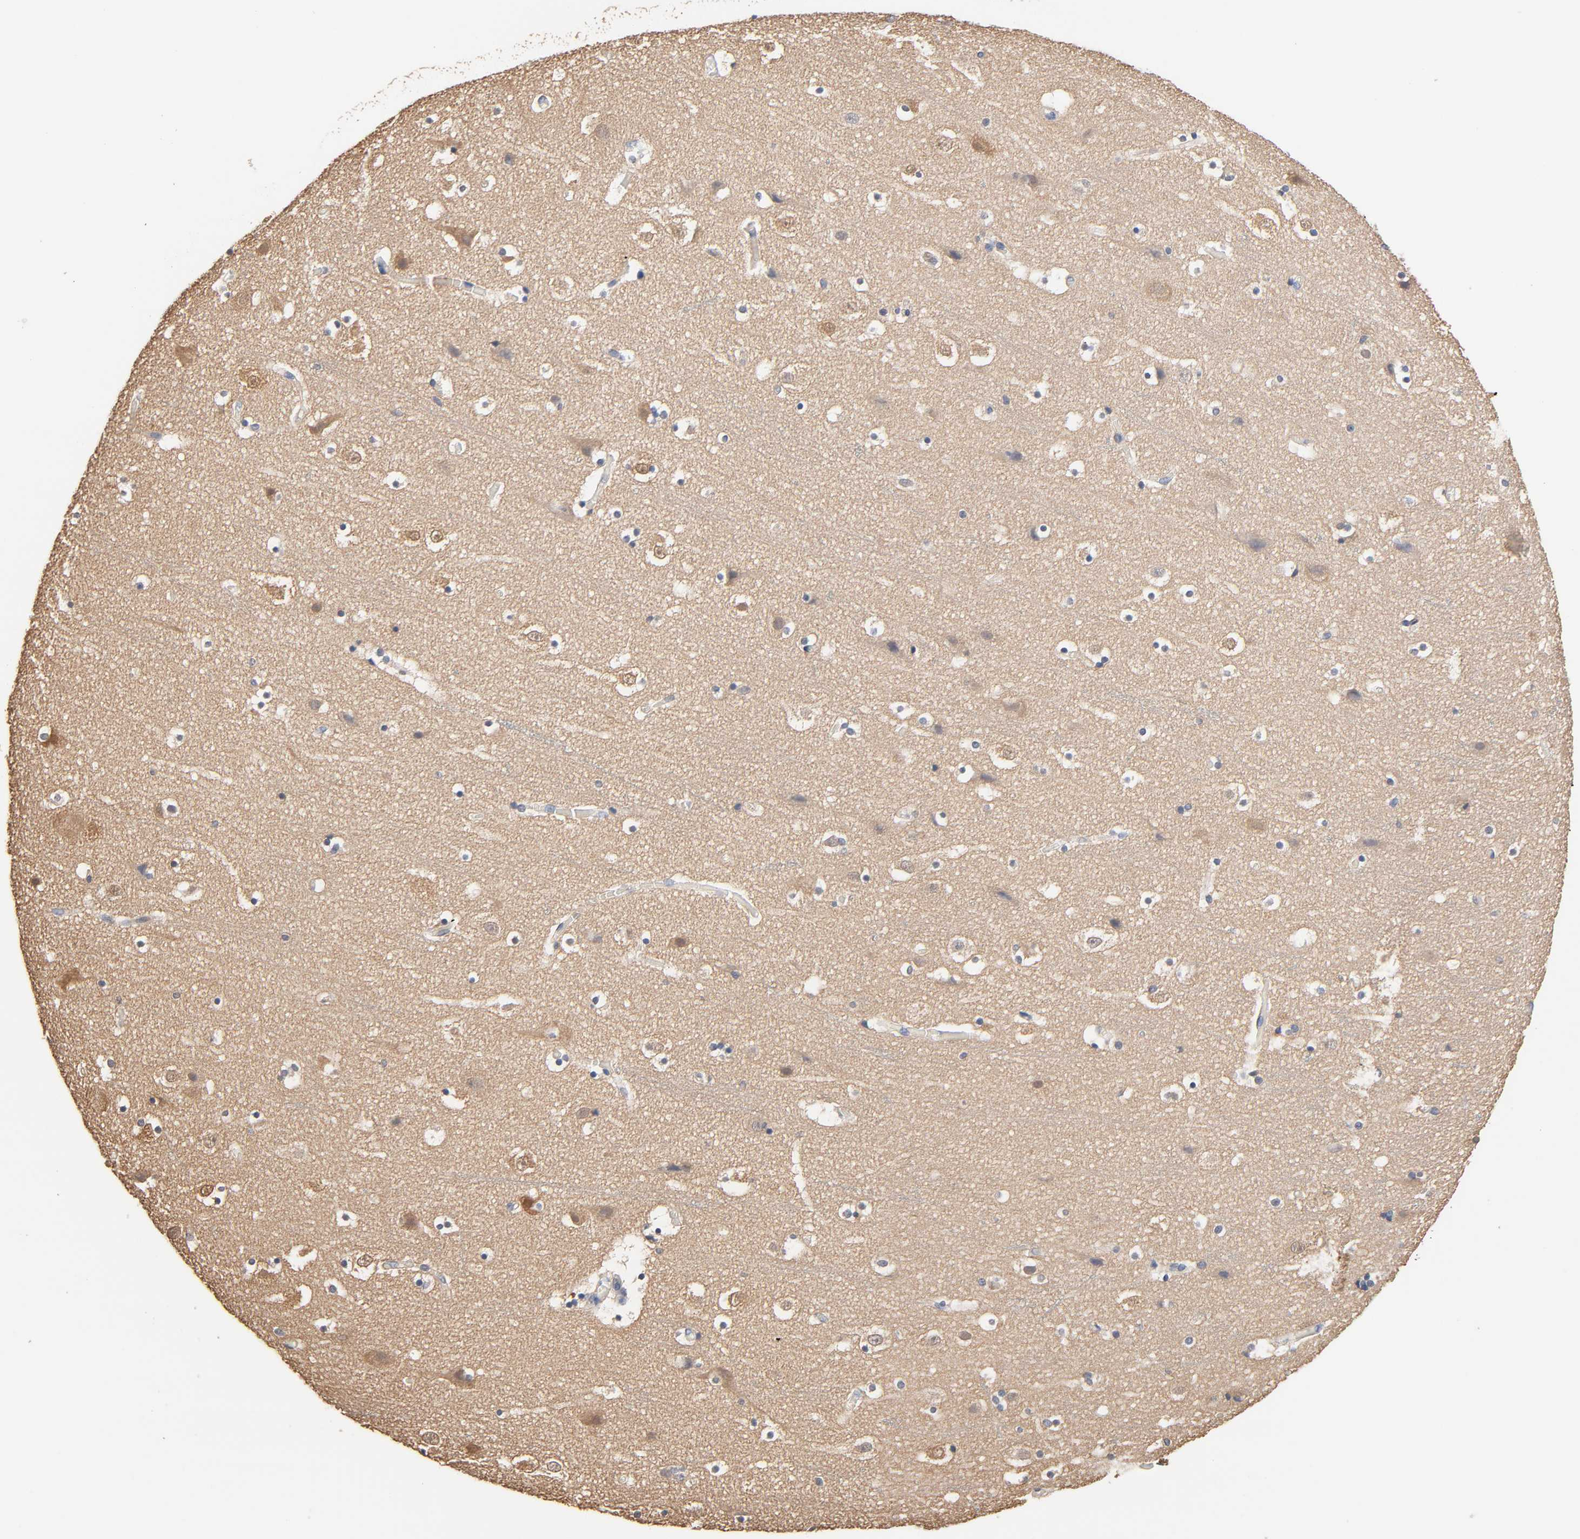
{"staining": {"intensity": "negative", "quantity": "none", "location": "none"}, "tissue": "cerebral cortex", "cell_type": "Endothelial cells", "image_type": "normal", "snomed": [{"axis": "morphology", "description": "Normal tissue, NOS"}, {"axis": "topography", "description": "Cerebral cortex"}], "caption": "DAB (3,3'-diaminobenzidine) immunohistochemical staining of unremarkable human cerebral cortex displays no significant positivity in endothelial cells.", "gene": "ALDOA", "patient": {"sex": "male", "age": 45}}